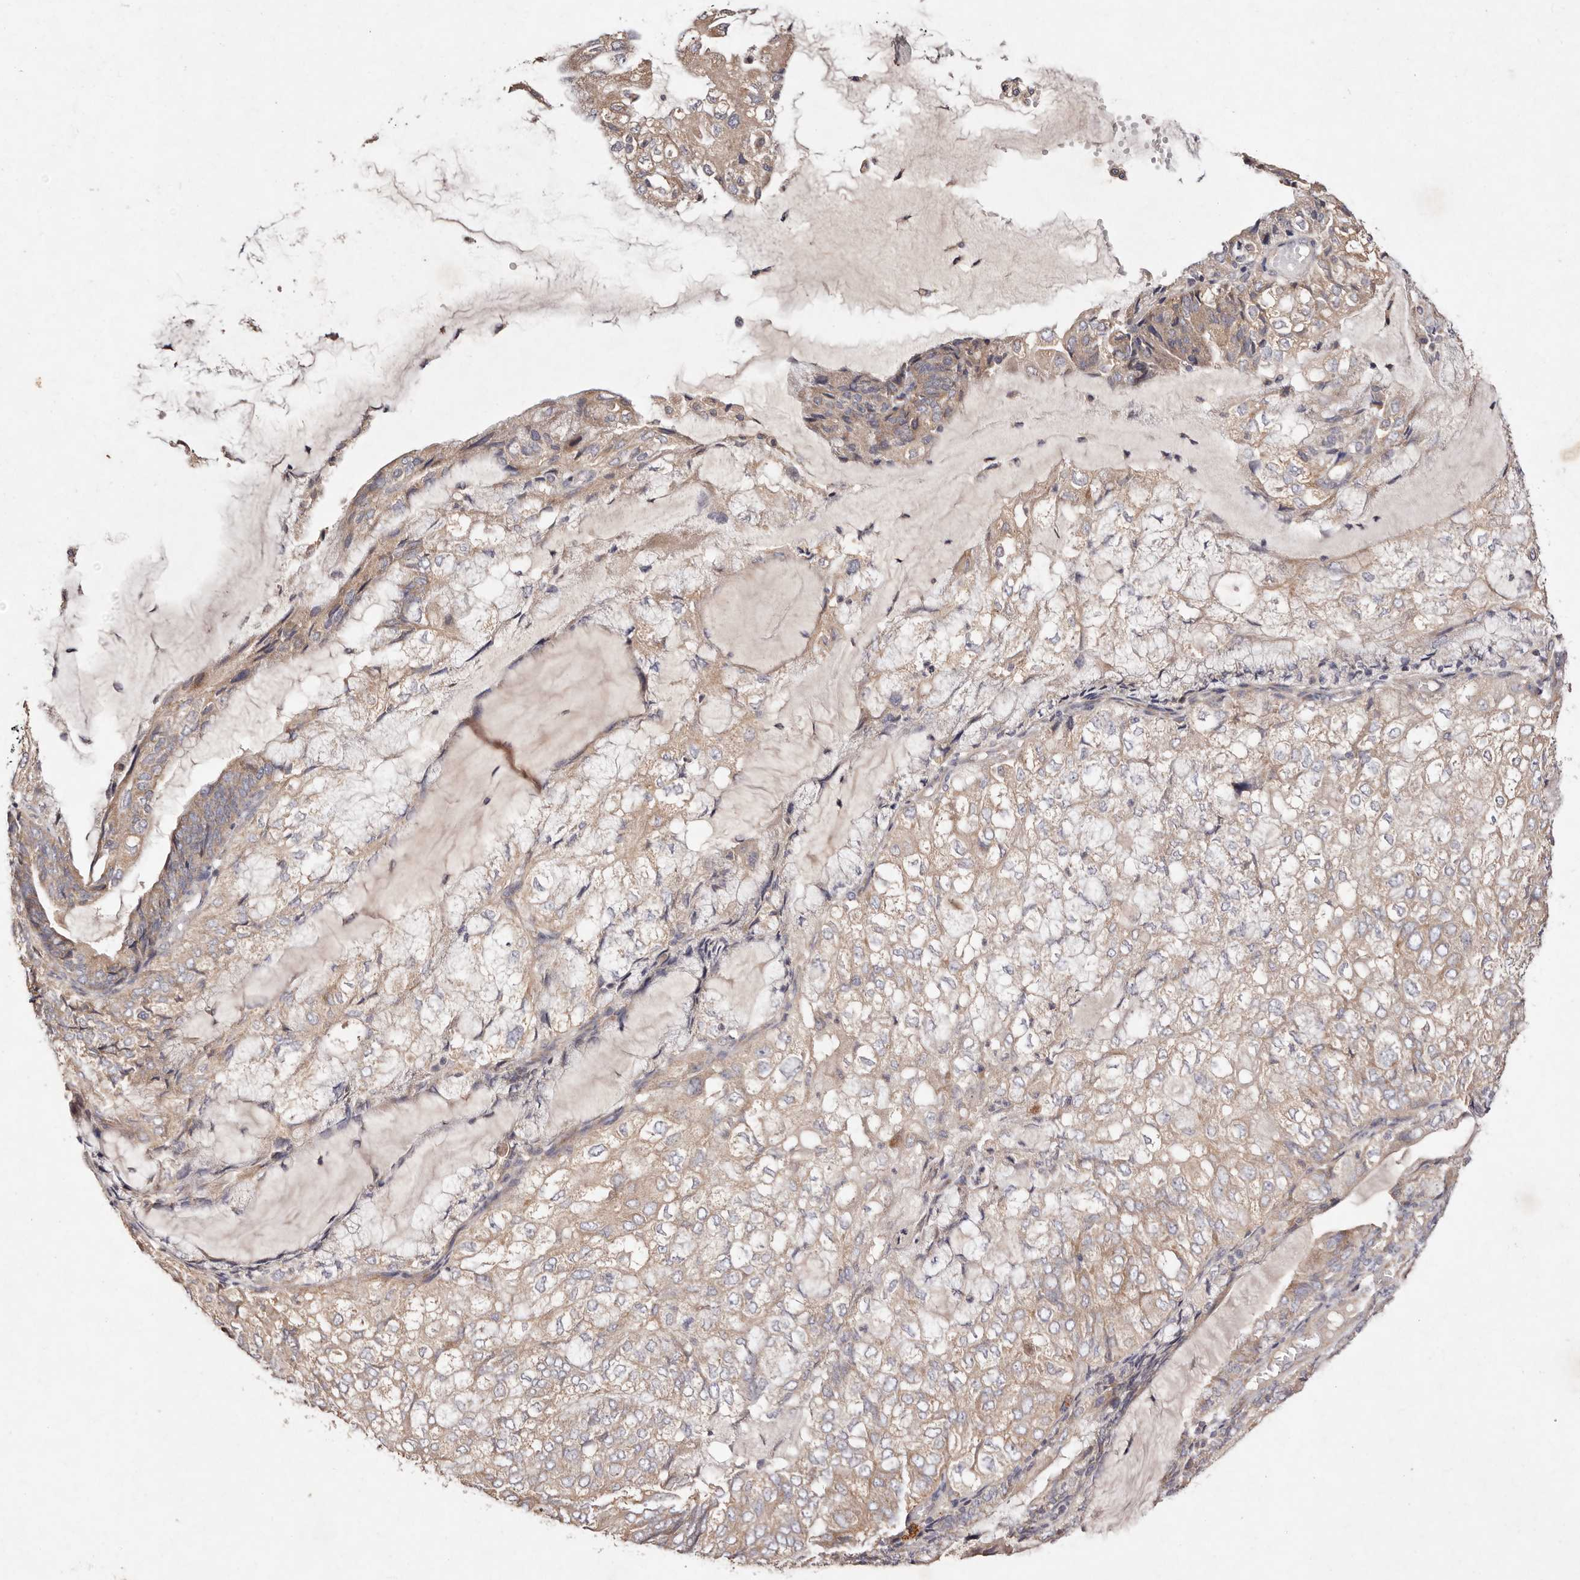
{"staining": {"intensity": "weak", "quantity": ">75%", "location": "cytoplasmic/membranous"}, "tissue": "endometrial cancer", "cell_type": "Tumor cells", "image_type": "cancer", "snomed": [{"axis": "morphology", "description": "Adenocarcinoma, NOS"}, {"axis": "topography", "description": "Endometrium"}], "caption": "Human adenocarcinoma (endometrial) stained with a protein marker reveals weak staining in tumor cells.", "gene": "TSC2", "patient": {"sex": "female", "age": 81}}